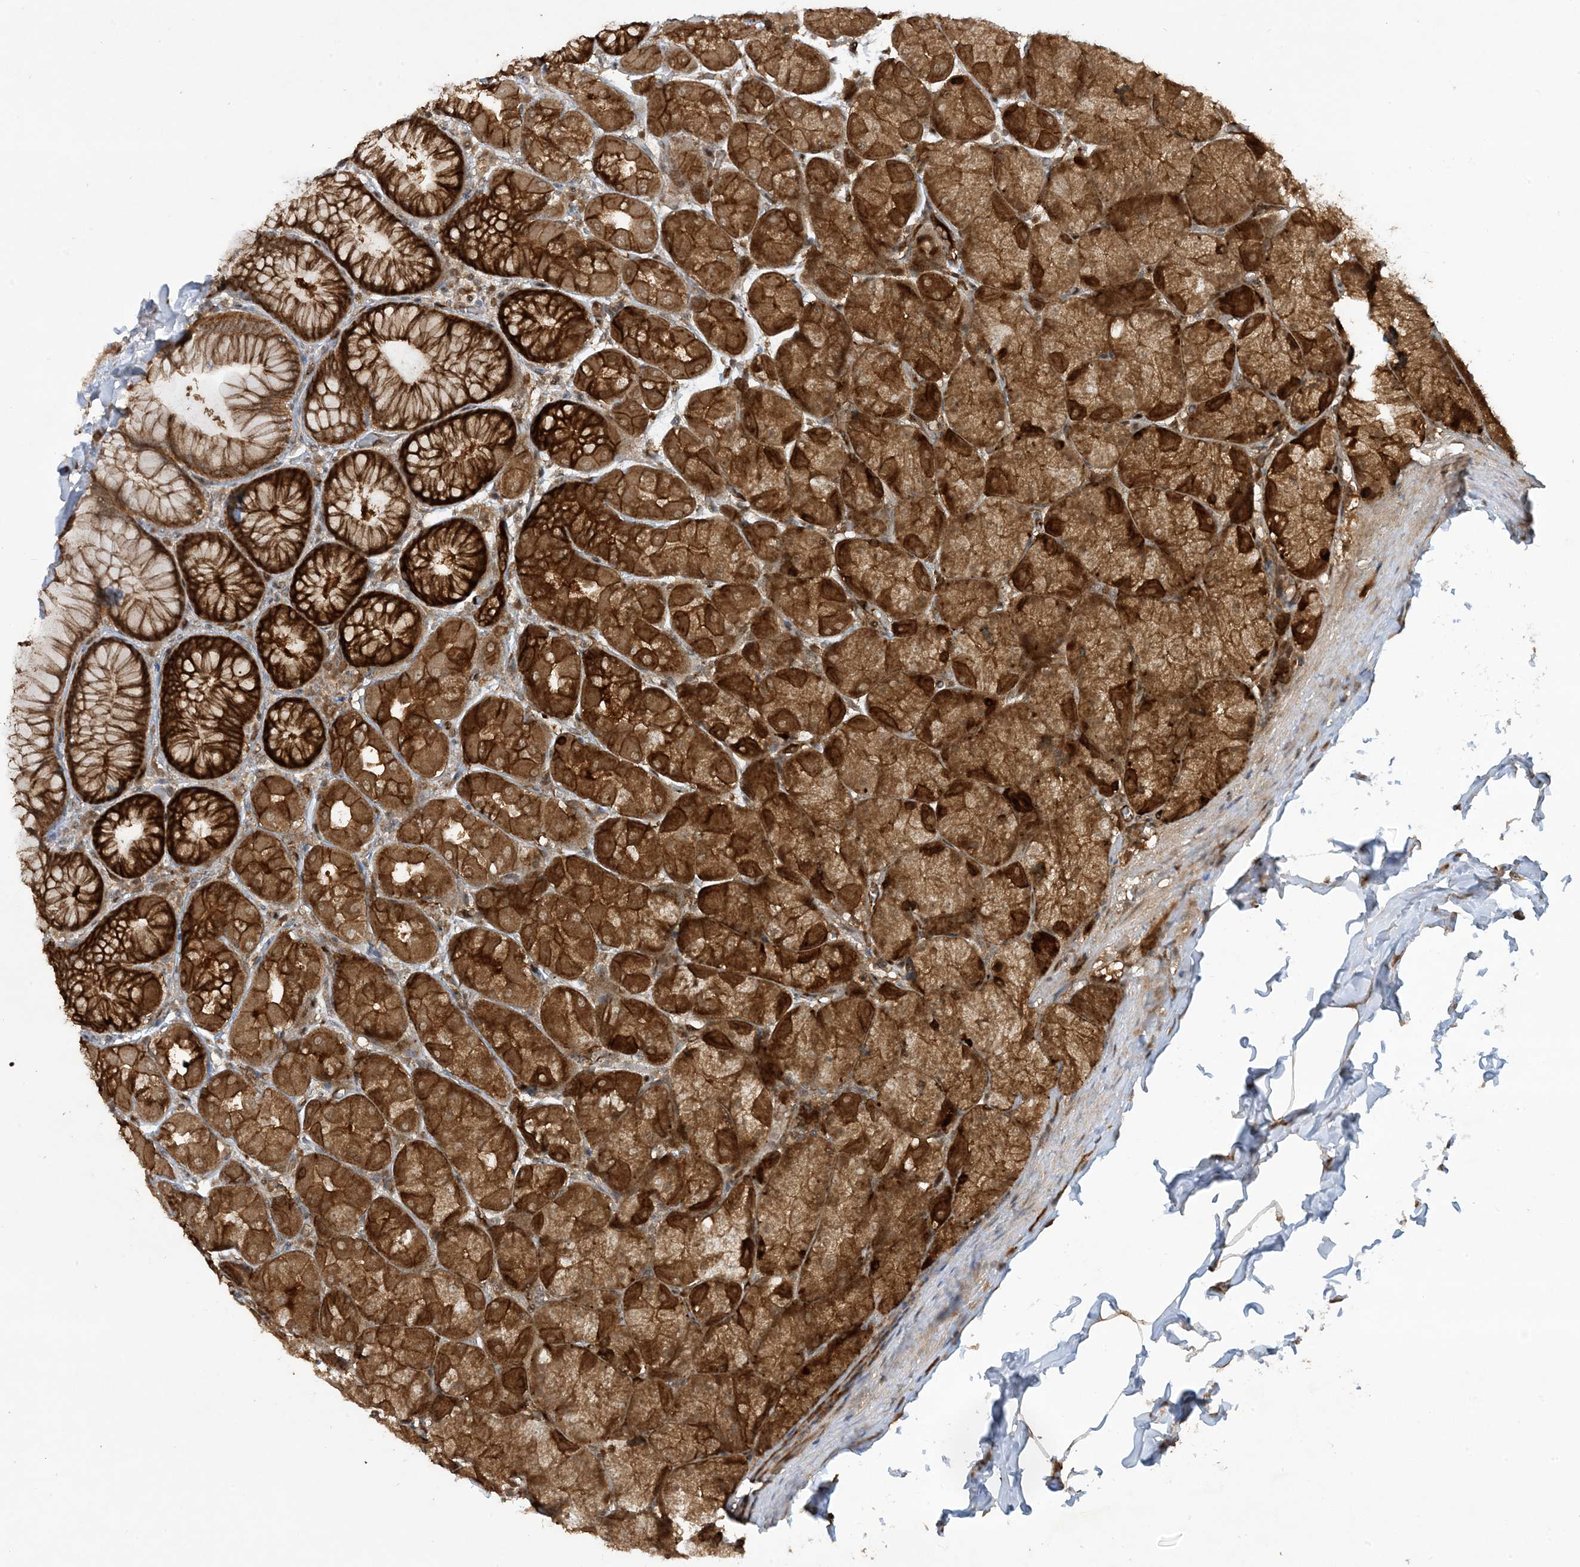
{"staining": {"intensity": "strong", "quantity": ">75%", "location": "cytoplasmic/membranous"}, "tissue": "stomach", "cell_type": "Glandular cells", "image_type": "normal", "snomed": [{"axis": "morphology", "description": "Normal tissue, NOS"}, {"axis": "topography", "description": "Stomach, upper"}], "caption": "The histopathology image reveals immunohistochemical staining of normal stomach. There is strong cytoplasmic/membranous positivity is identified in approximately >75% of glandular cells.", "gene": "CERT1", "patient": {"sex": "female", "age": 56}}